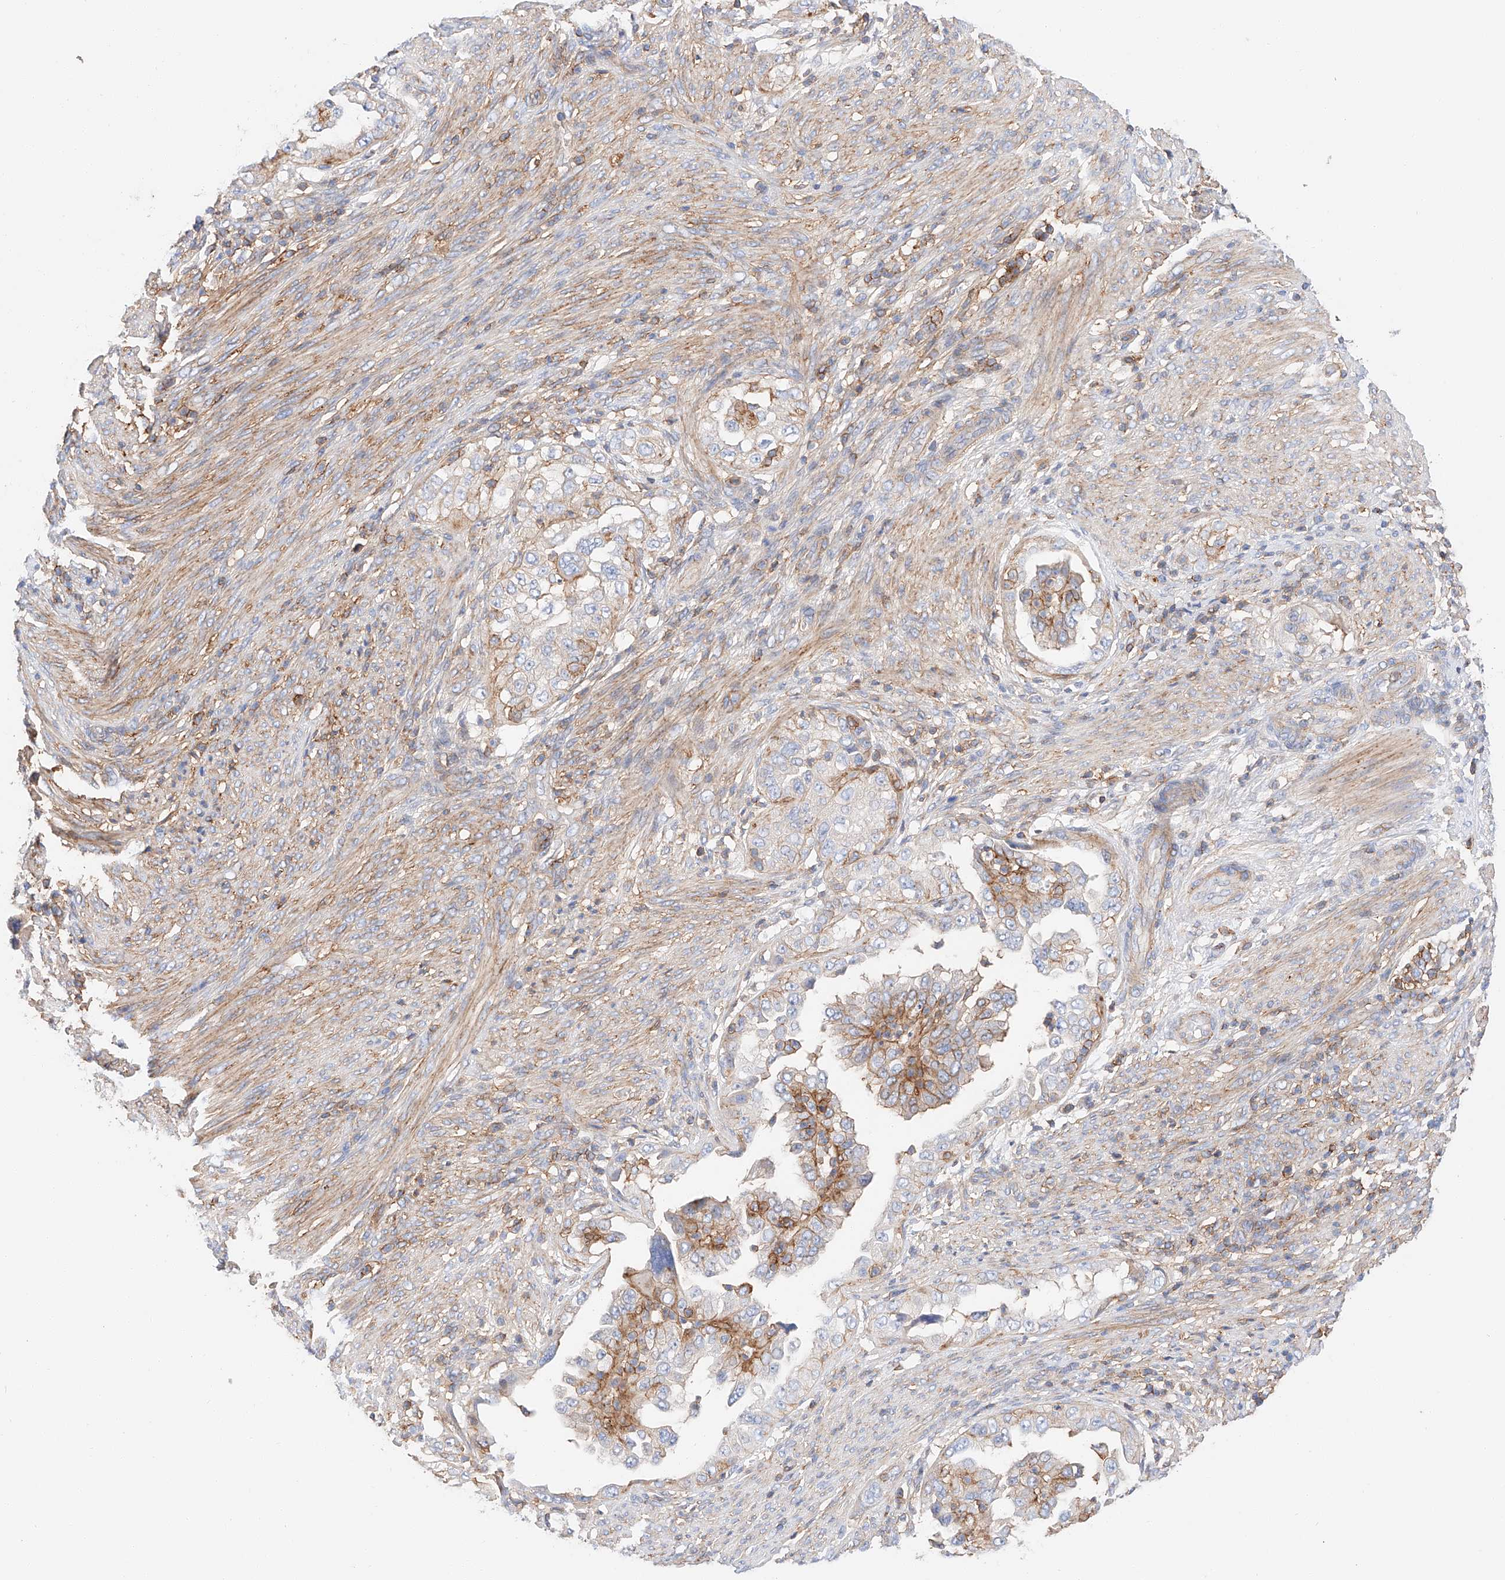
{"staining": {"intensity": "moderate", "quantity": "<25%", "location": "cytoplasmic/membranous"}, "tissue": "endometrial cancer", "cell_type": "Tumor cells", "image_type": "cancer", "snomed": [{"axis": "morphology", "description": "Adenocarcinoma, NOS"}, {"axis": "topography", "description": "Endometrium"}], "caption": "Endometrial adenocarcinoma stained for a protein reveals moderate cytoplasmic/membranous positivity in tumor cells. The staining is performed using DAB brown chromogen to label protein expression. The nuclei are counter-stained blue using hematoxylin.", "gene": "HAUS4", "patient": {"sex": "female", "age": 85}}